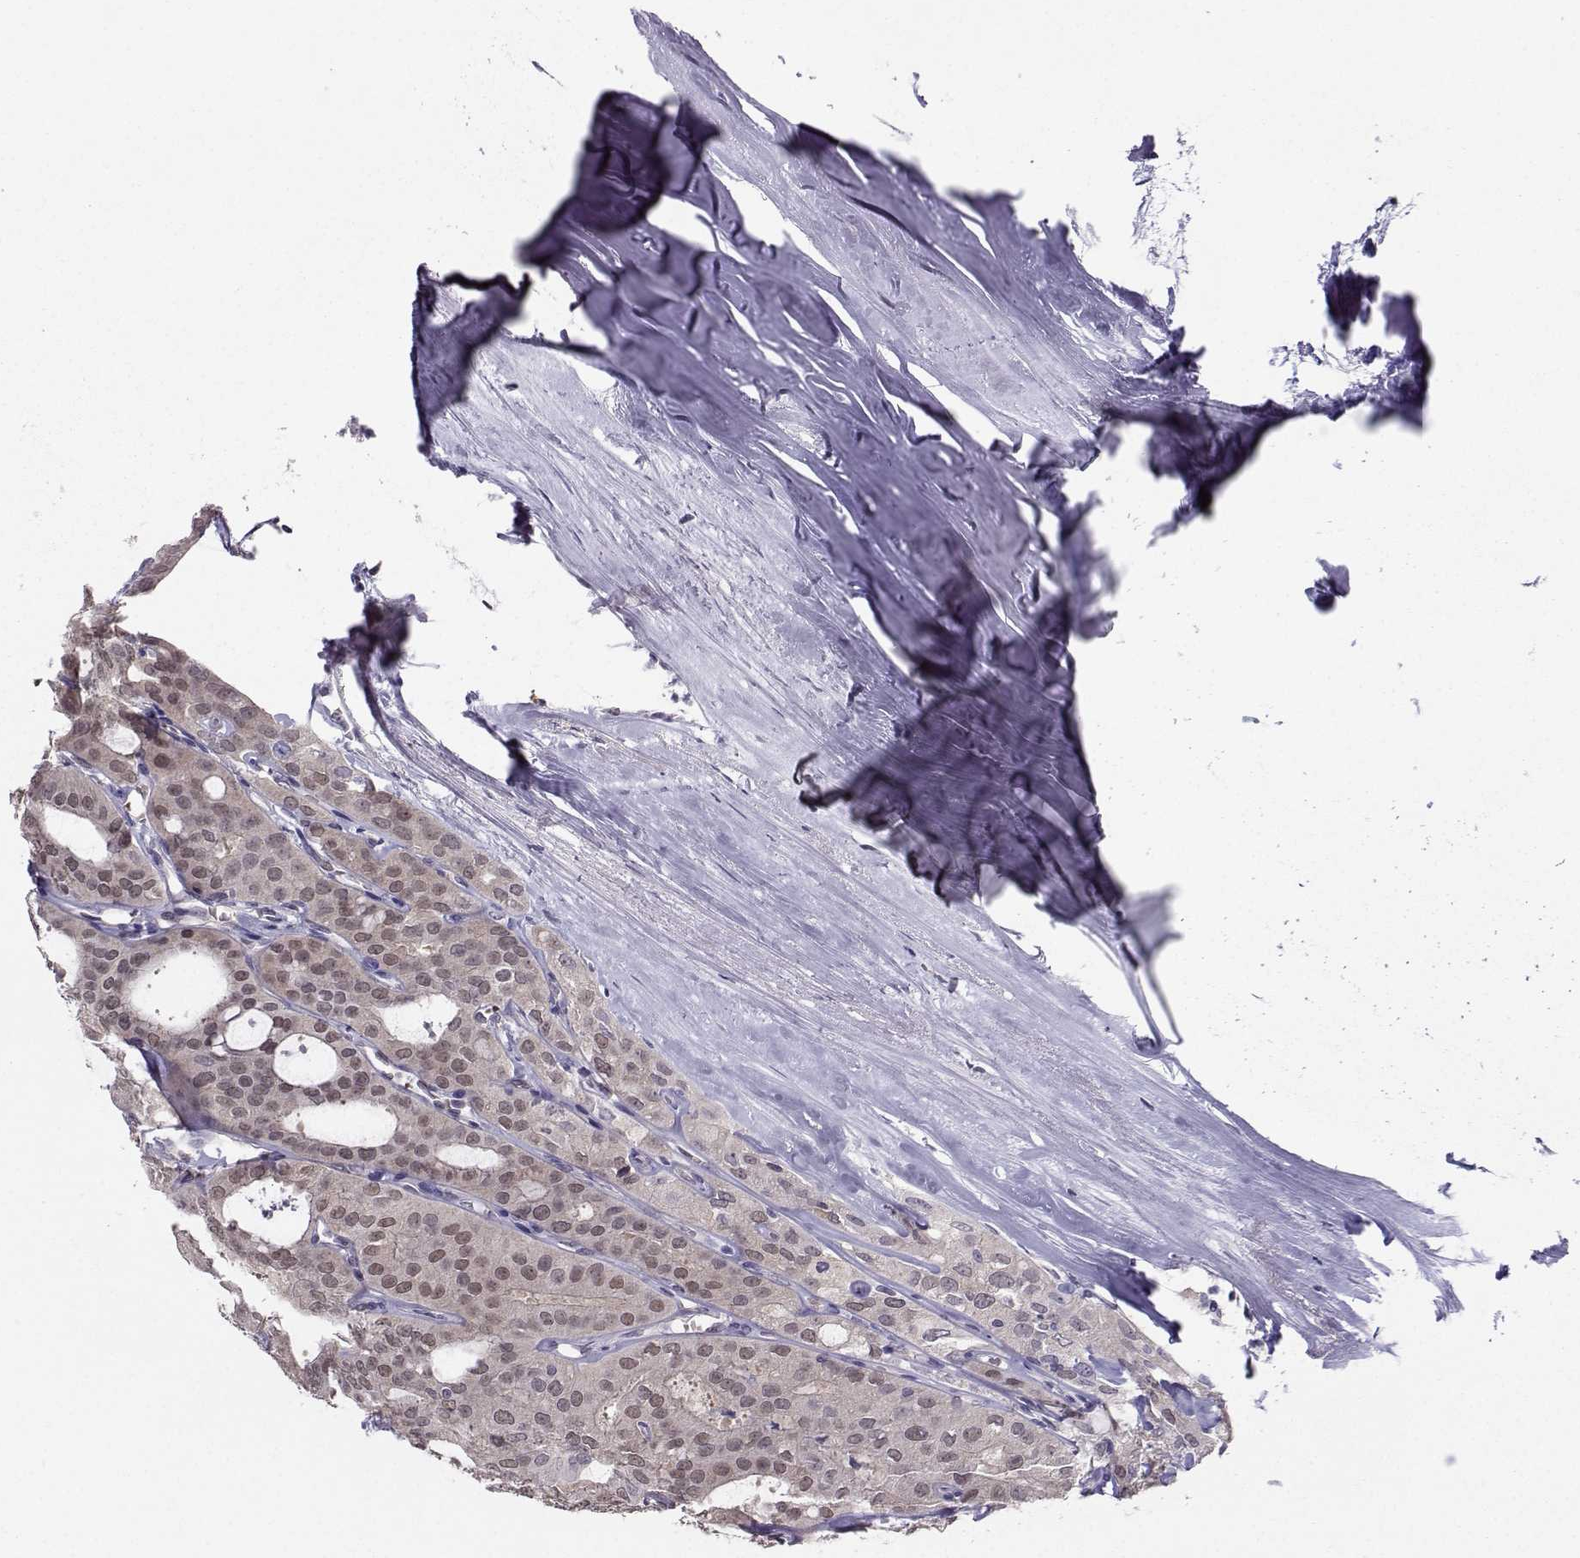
{"staining": {"intensity": "weak", "quantity": "<25%", "location": "cytoplasmic/membranous,nuclear"}, "tissue": "thyroid cancer", "cell_type": "Tumor cells", "image_type": "cancer", "snomed": [{"axis": "morphology", "description": "Follicular adenoma carcinoma, NOS"}, {"axis": "topography", "description": "Thyroid gland"}], "caption": "Immunohistochemical staining of thyroid follicular adenoma carcinoma demonstrates no significant positivity in tumor cells. (DAB immunohistochemistry (IHC), high magnification).", "gene": "PGK1", "patient": {"sex": "male", "age": 75}}